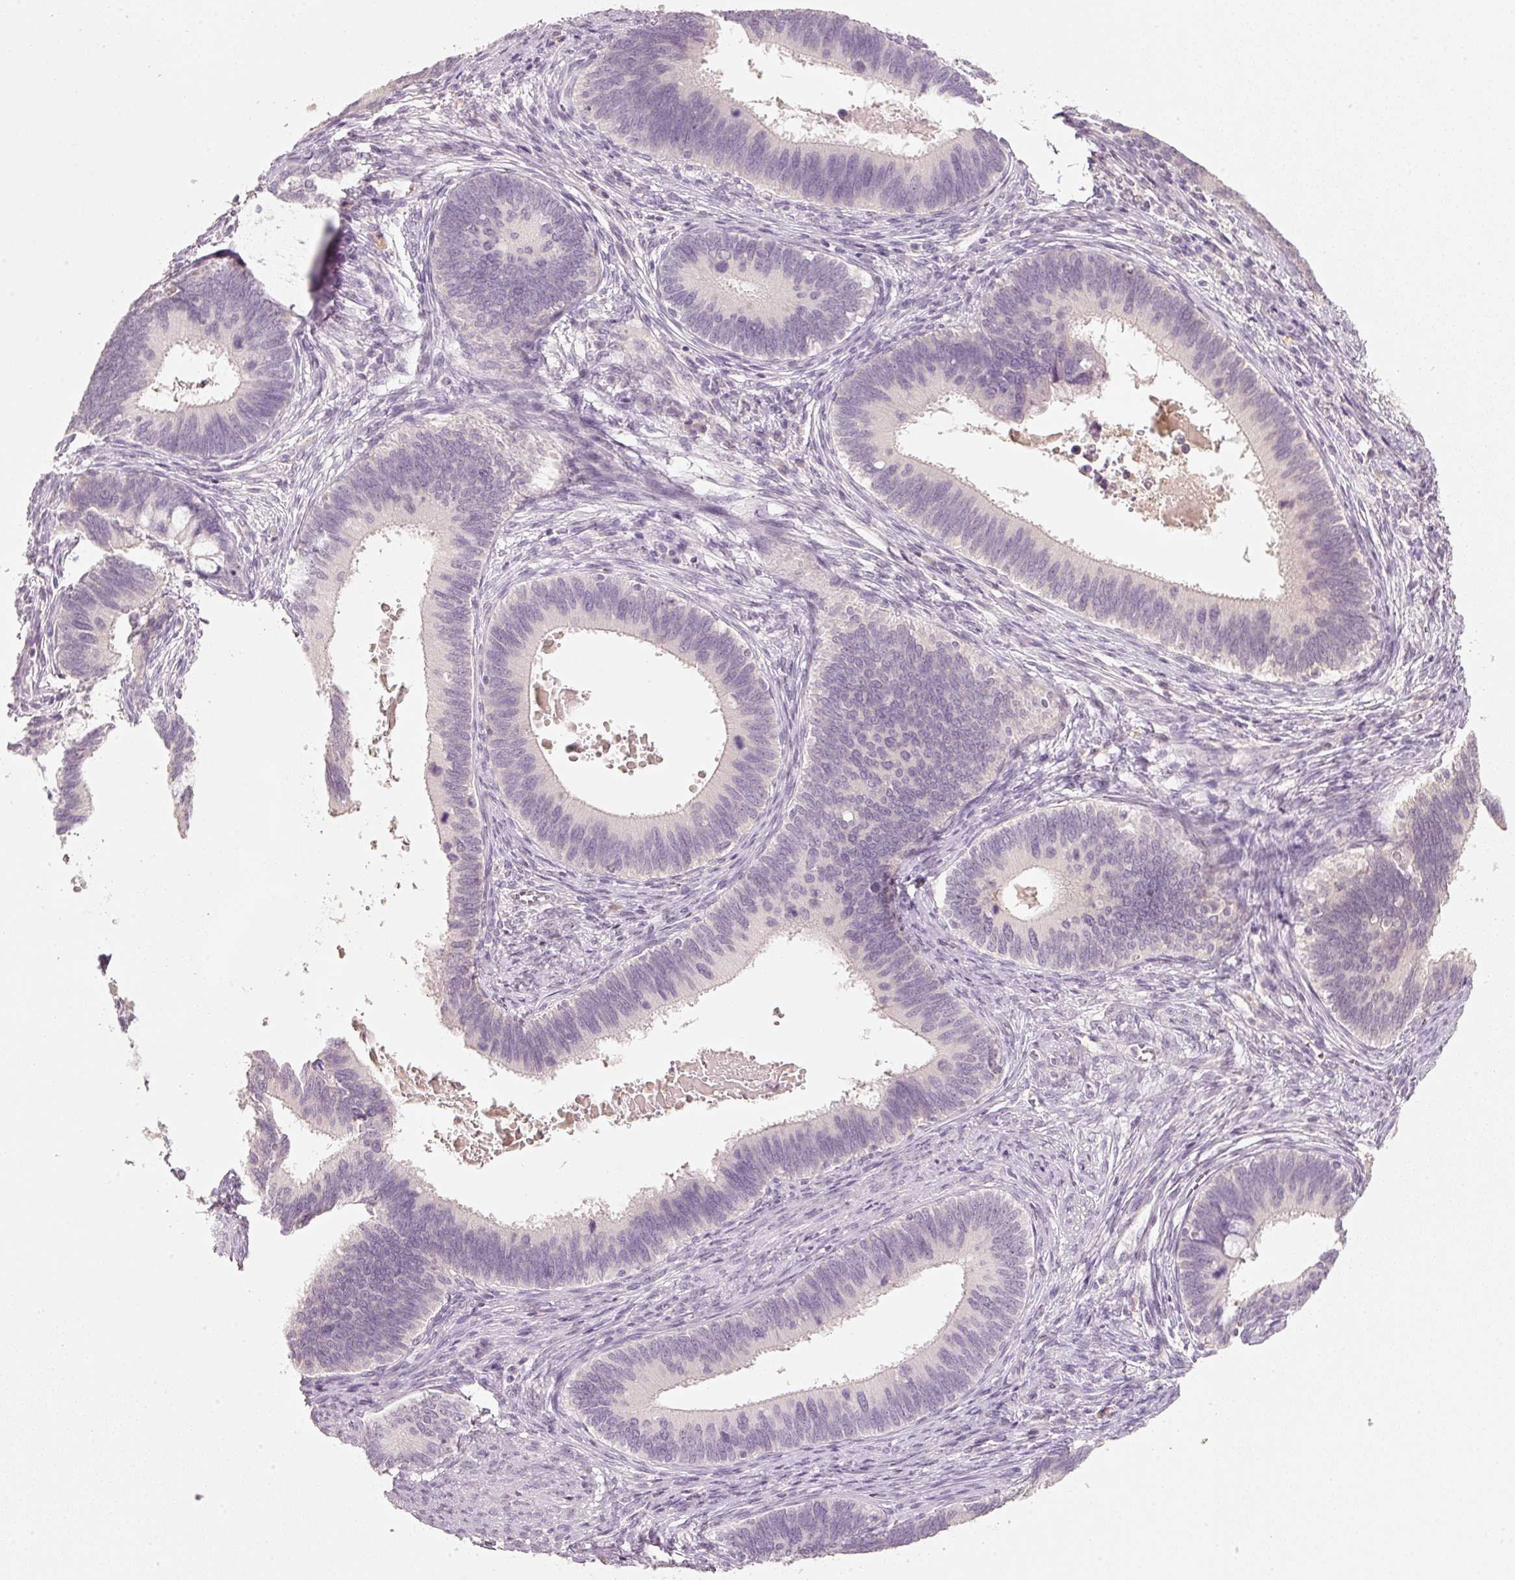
{"staining": {"intensity": "weak", "quantity": "<25%", "location": "nuclear"}, "tissue": "cervical cancer", "cell_type": "Tumor cells", "image_type": "cancer", "snomed": [{"axis": "morphology", "description": "Adenocarcinoma, NOS"}, {"axis": "topography", "description": "Cervix"}], "caption": "Immunohistochemistry image of neoplastic tissue: cervical adenocarcinoma stained with DAB (3,3'-diaminobenzidine) exhibits no significant protein positivity in tumor cells. (DAB (3,3'-diaminobenzidine) IHC with hematoxylin counter stain).", "gene": "STEAP1", "patient": {"sex": "female", "age": 42}}